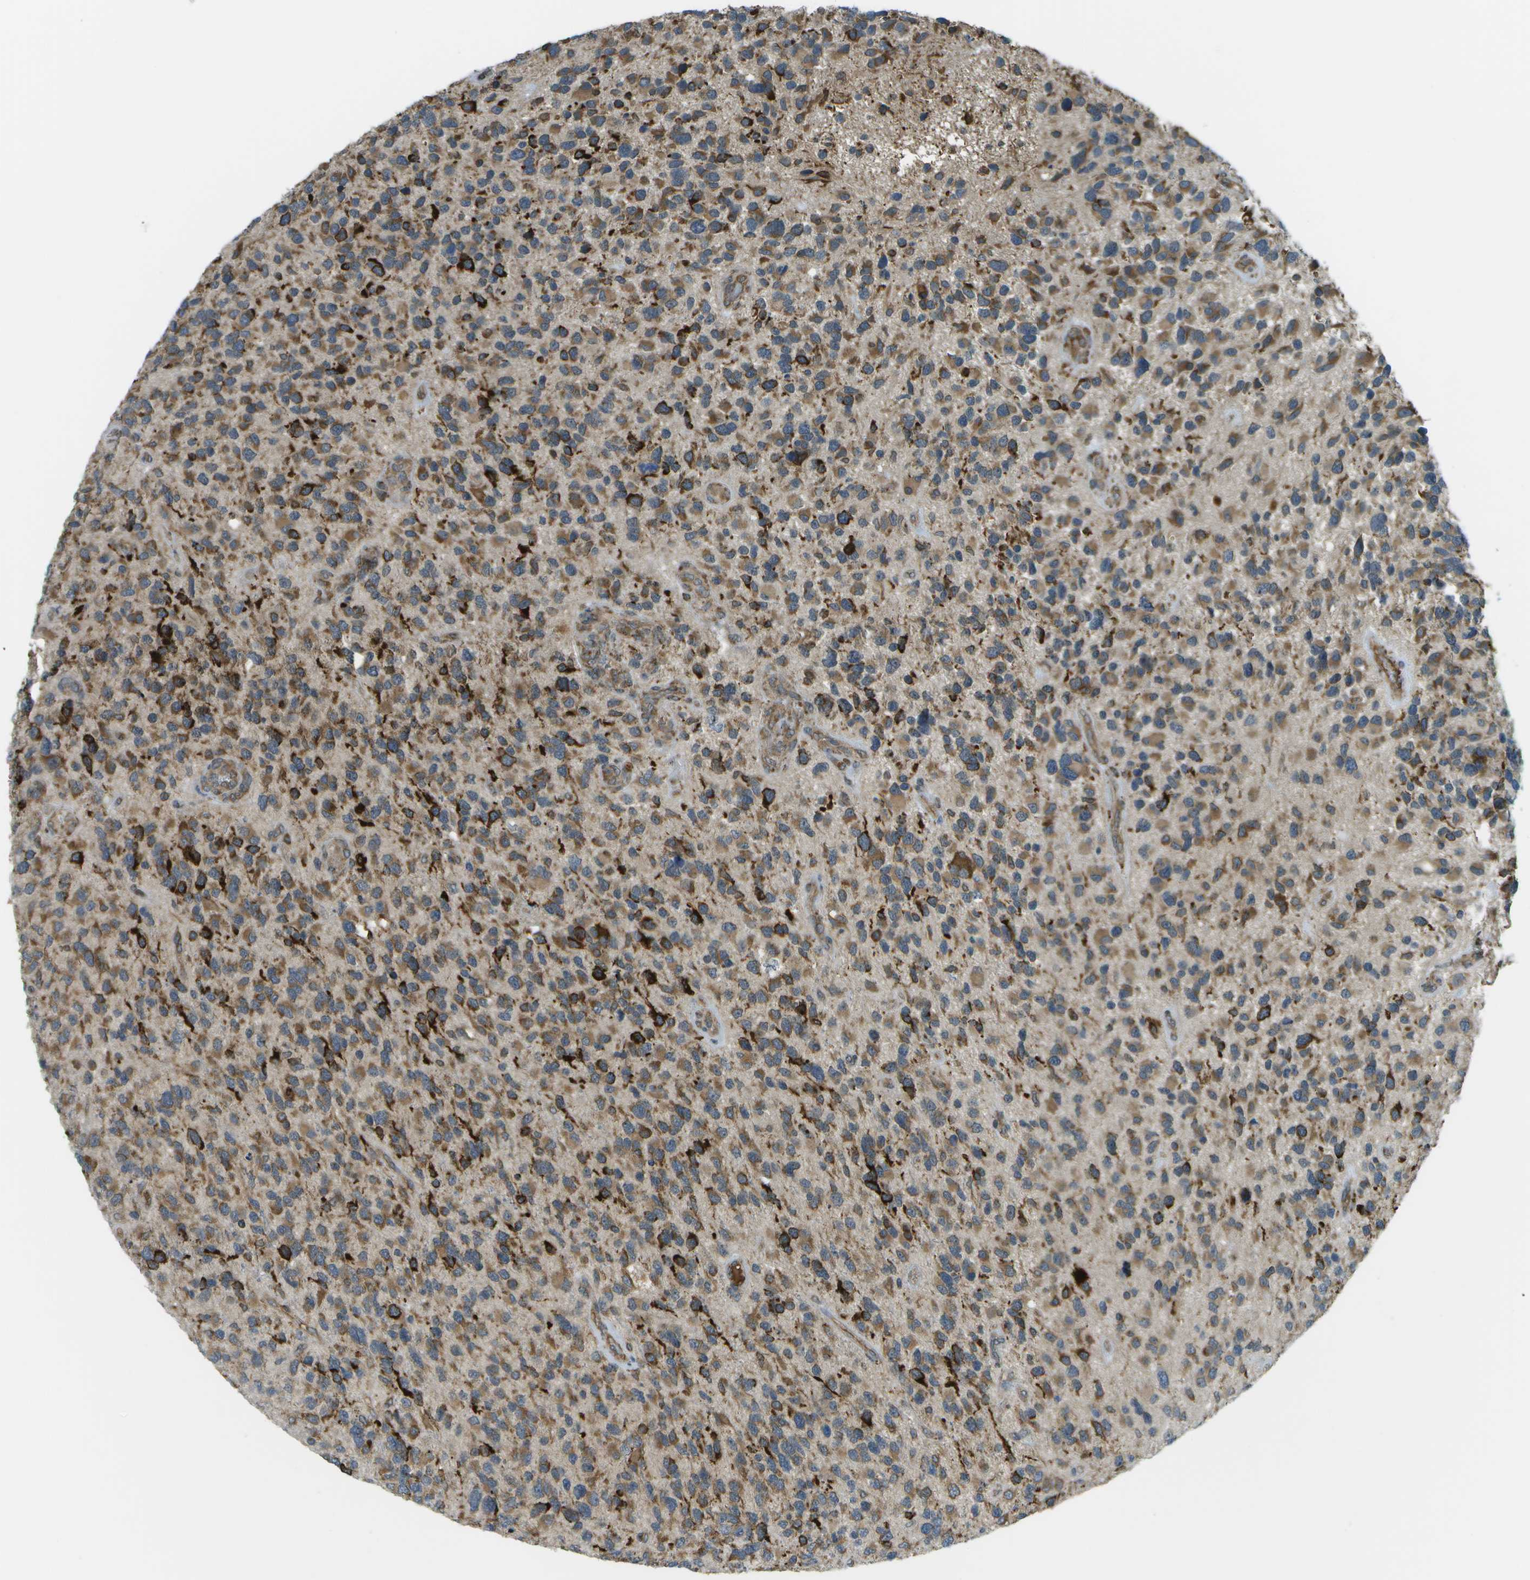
{"staining": {"intensity": "moderate", "quantity": ">75%", "location": "cytoplasmic/membranous"}, "tissue": "glioma", "cell_type": "Tumor cells", "image_type": "cancer", "snomed": [{"axis": "morphology", "description": "Glioma, malignant, High grade"}, {"axis": "topography", "description": "Brain"}], "caption": "Glioma stained with DAB immunohistochemistry (IHC) displays medium levels of moderate cytoplasmic/membranous expression in about >75% of tumor cells.", "gene": "USP30", "patient": {"sex": "female", "age": 58}}